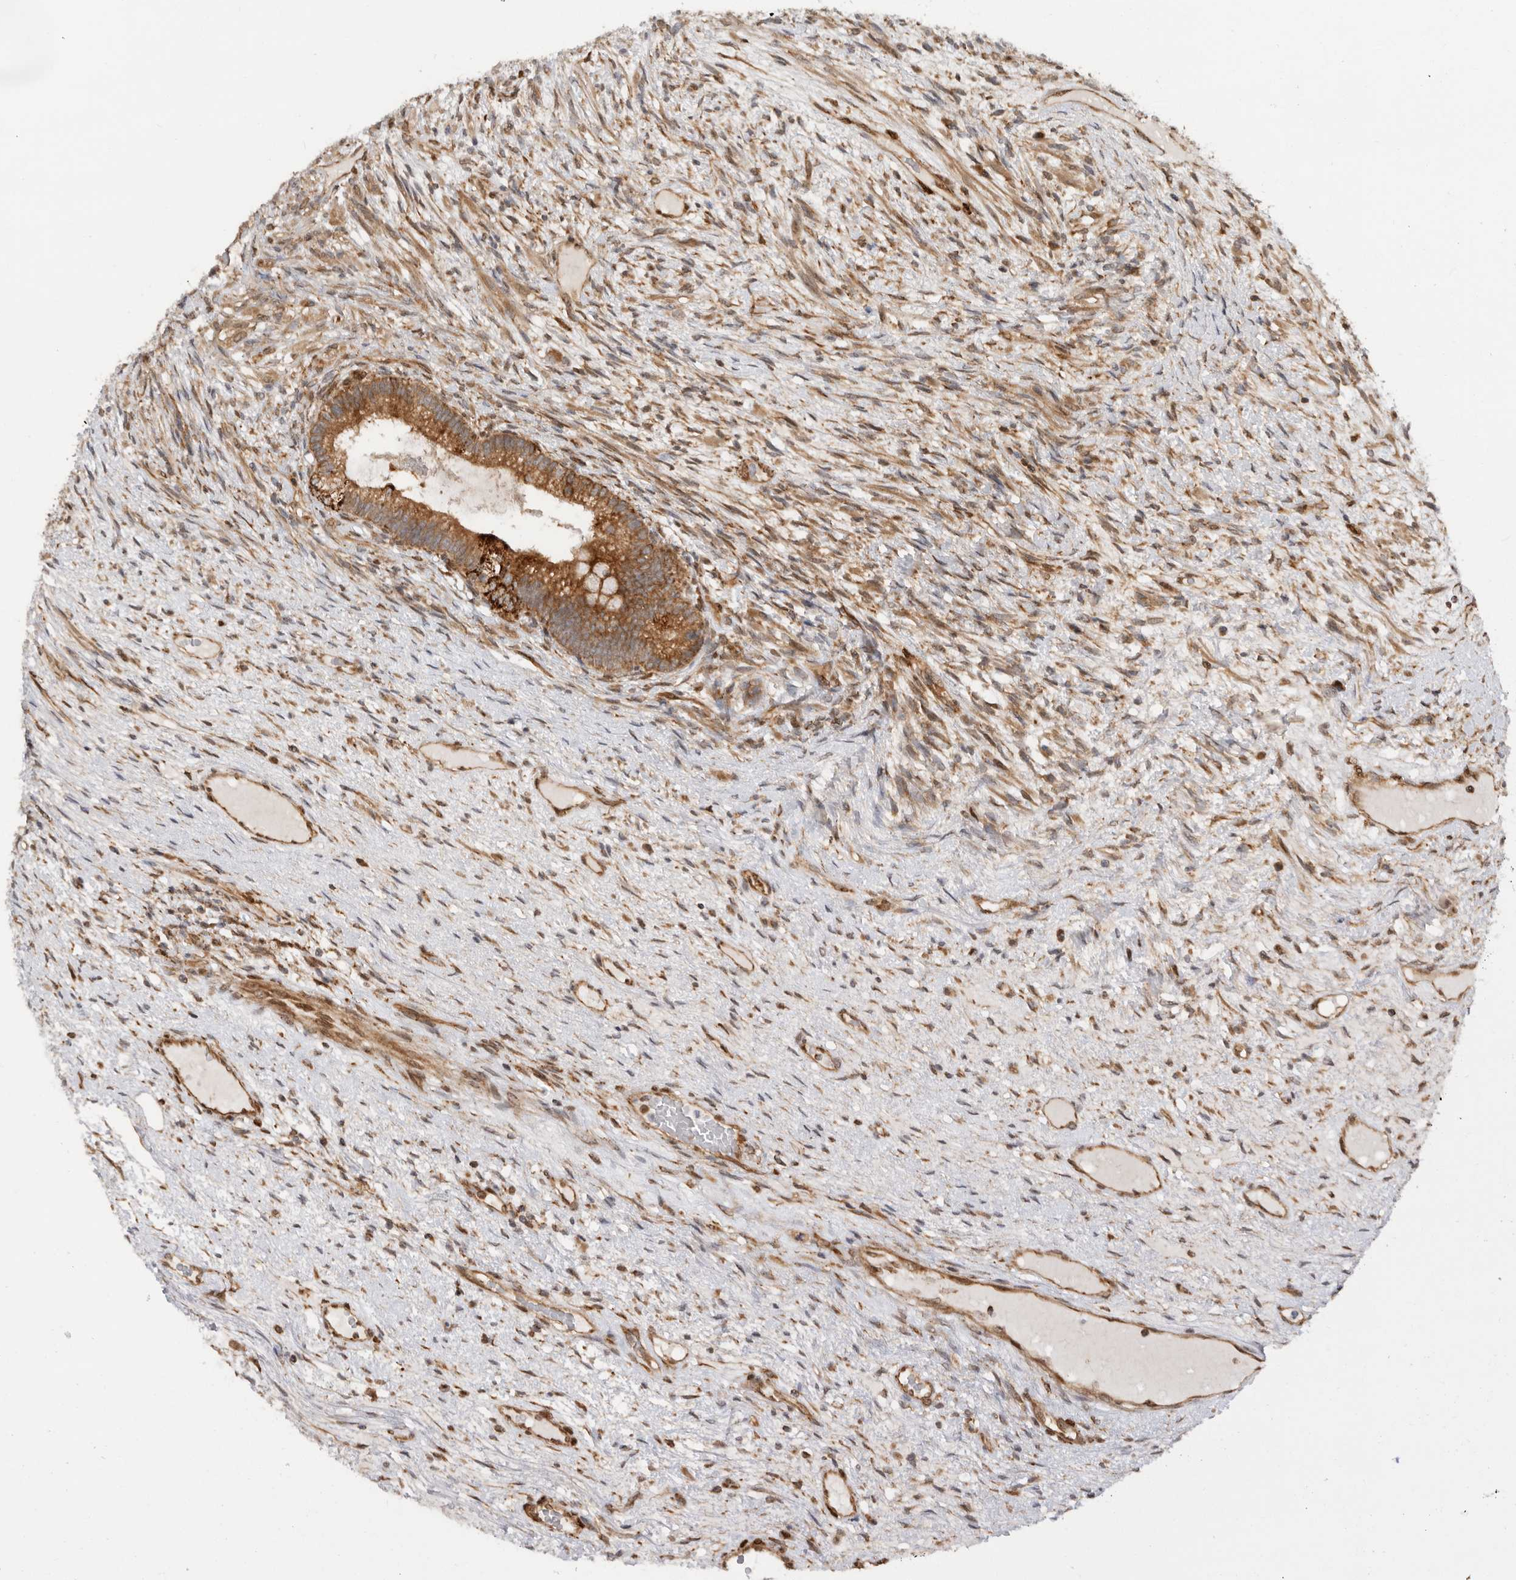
{"staining": {"intensity": "moderate", "quantity": ">75%", "location": "cytoplasmic/membranous"}, "tissue": "testis cancer", "cell_type": "Tumor cells", "image_type": "cancer", "snomed": [{"axis": "morphology", "description": "Seminoma, NOS"}, {"axis": "morphology", "description": "Carcinoma, Embryonal, NOS"}, {"axis": "topography", "description": "Testis"}], "caption": "Testis cancer (seminoma) stained for a protein (brown) displays moderate cytoplasmic/membranous positive staining in approximately >75% of tumor cells.", "gene": "DCAF8", "patient": {"sex": "male", "age": 28}}